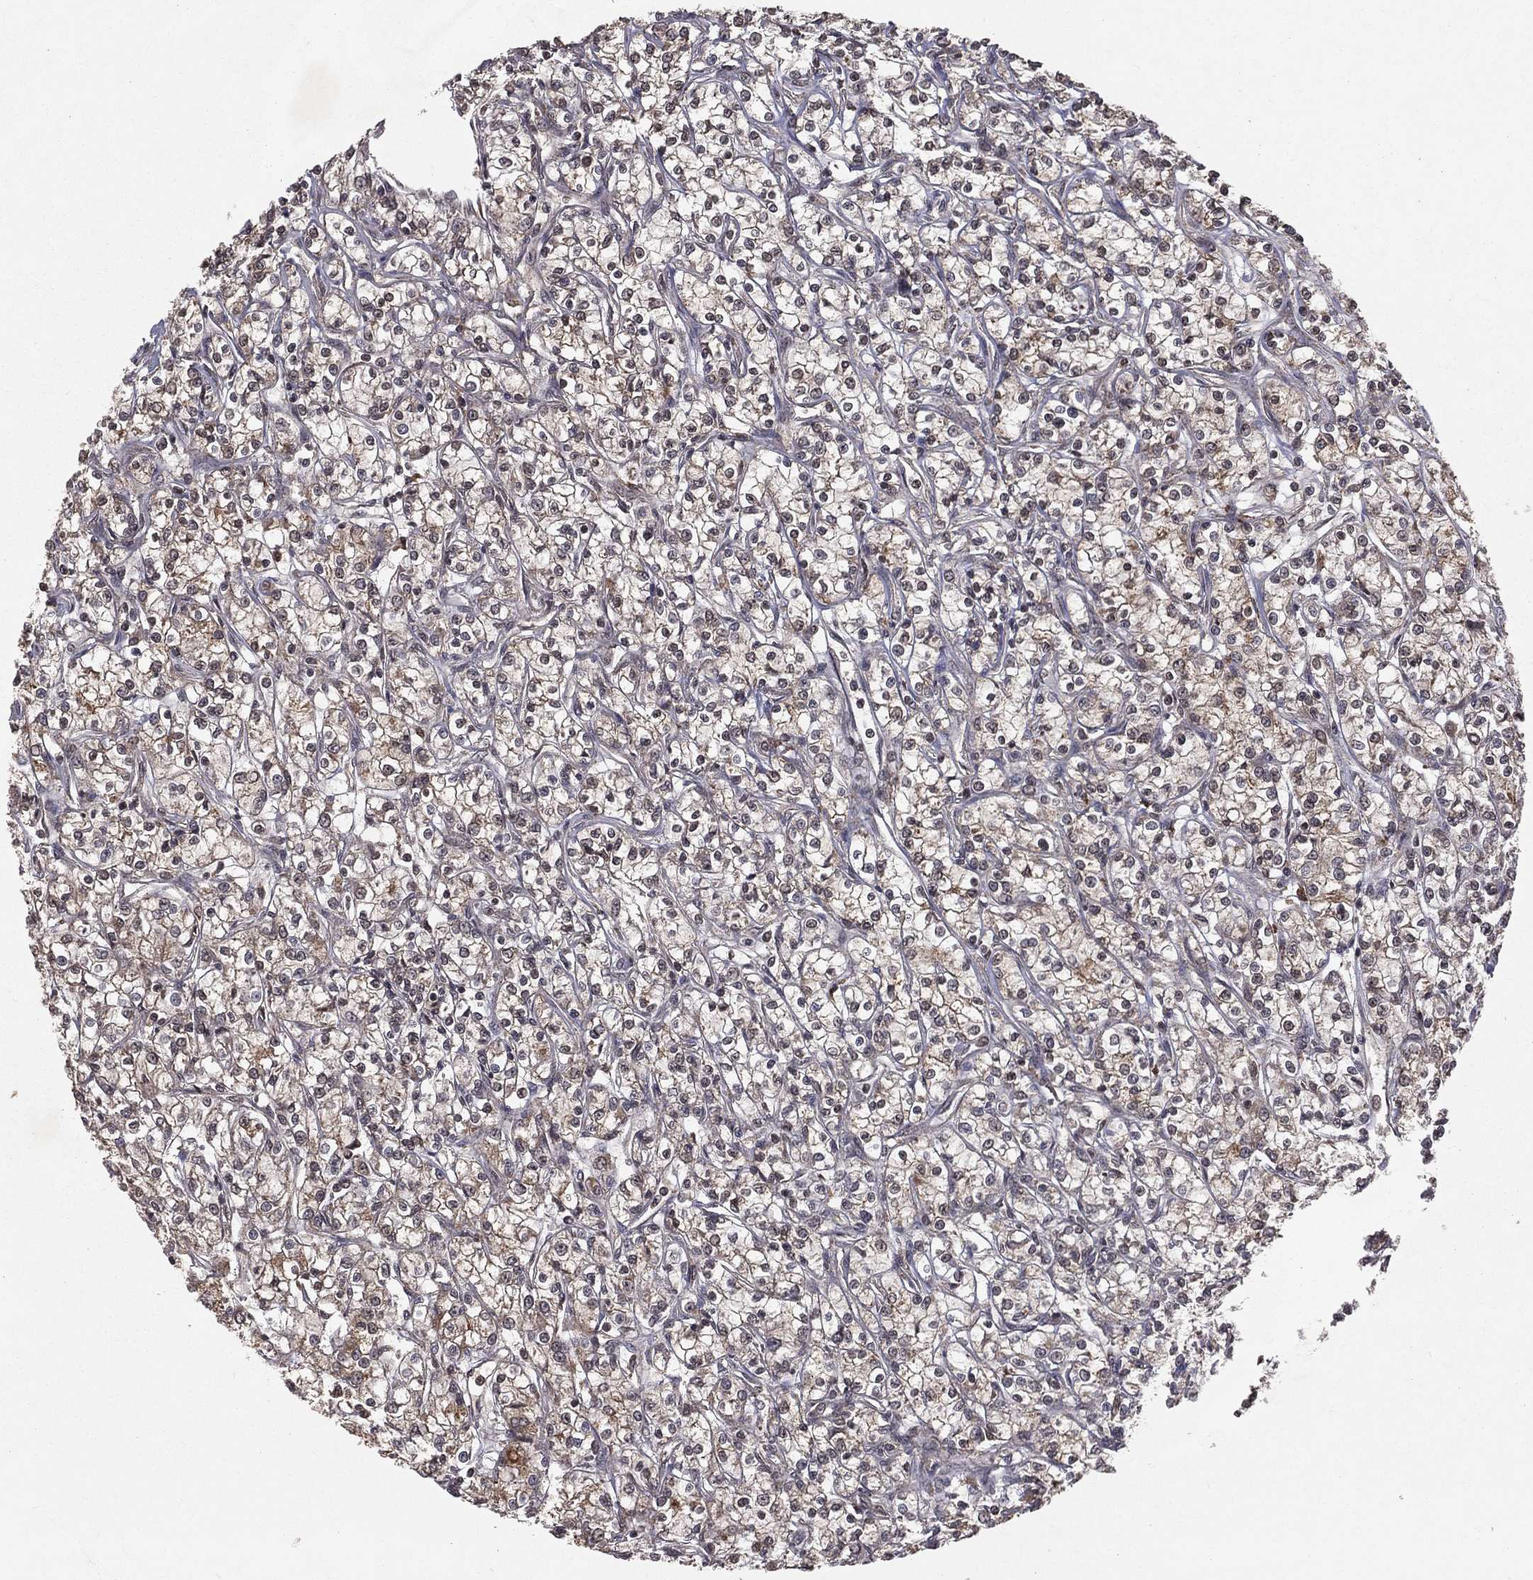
{"staining": {"intensity": "weak", "quantity": "<25%", "location": "cytoplasmic/membranous"}, "tissue": "renal cancer", "cell_type": "Tumor cells", "image_type": "cancer", "snomed": [{"axis": "morphology", "description": "Adenocarcinoma, NOS"}, {"axis": "topography", "description": "Kidney"}], "caption": "Immunohistochemistry of renal adenocarcinoma exhibits no positivity in tumor cells. (DAB (3,3'-diaminobenzidine) IHC visualized using brightfield microscopy, high magnification).", "gene": "ZDHHC15", "patient": {"sex": "female", "age": 59}}